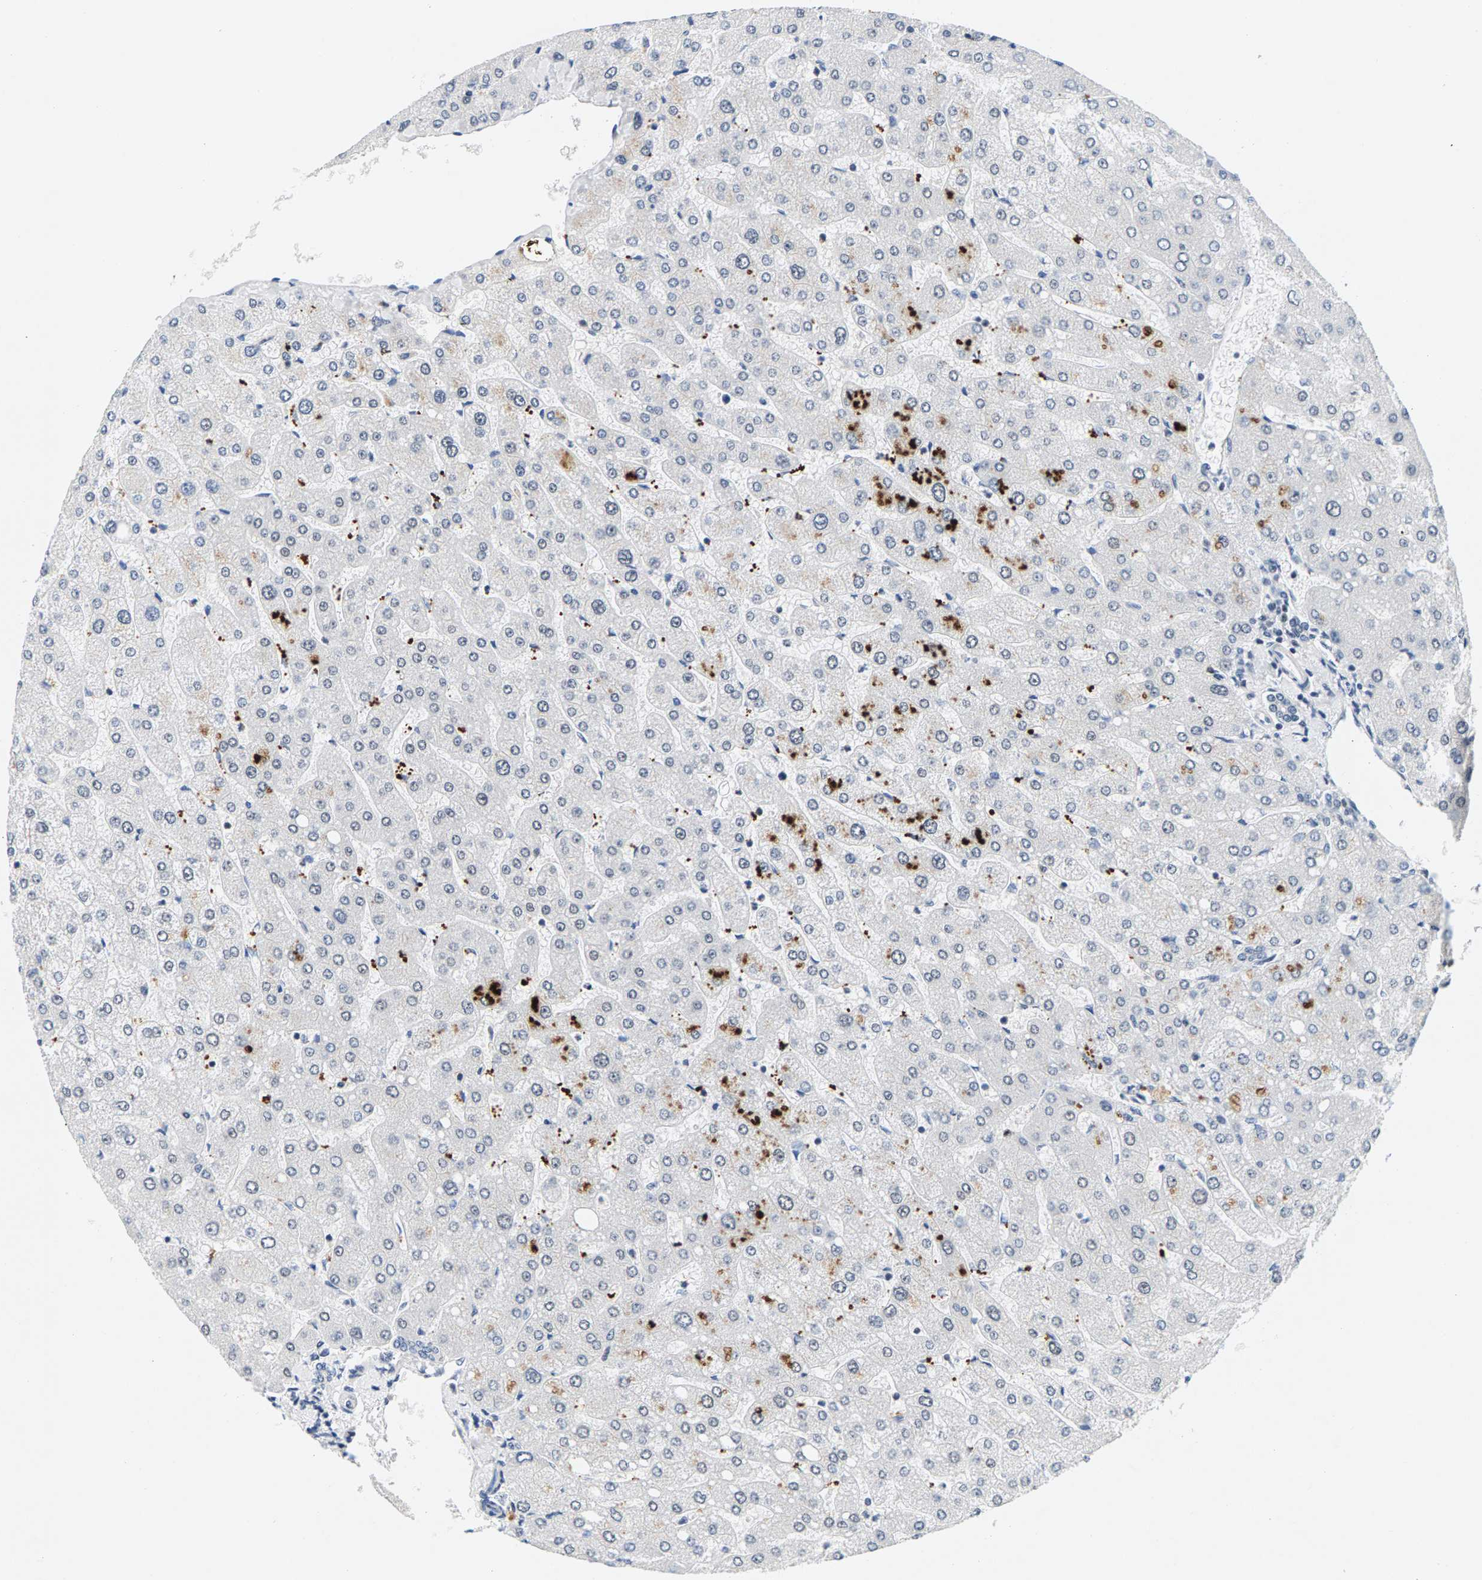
{"staining": {"intensity": "negative", "quantity": "none", "location": "none"}, "tissue": "liver", "cell_type": "Cholangiocytes", "image_type": "normal", "snomed": [{"axis": "morphology", "description": "Normal tissue, NOS"}, {"axis": "topography", "description": "Liver"}], "caption": "There is no significant staining in cholangiocytes of liver. (Immunohistochemistry, brightfield microscopy, high magnification).", "gene": "ATF2", "patient": {"sex": "male", "age": 55}}